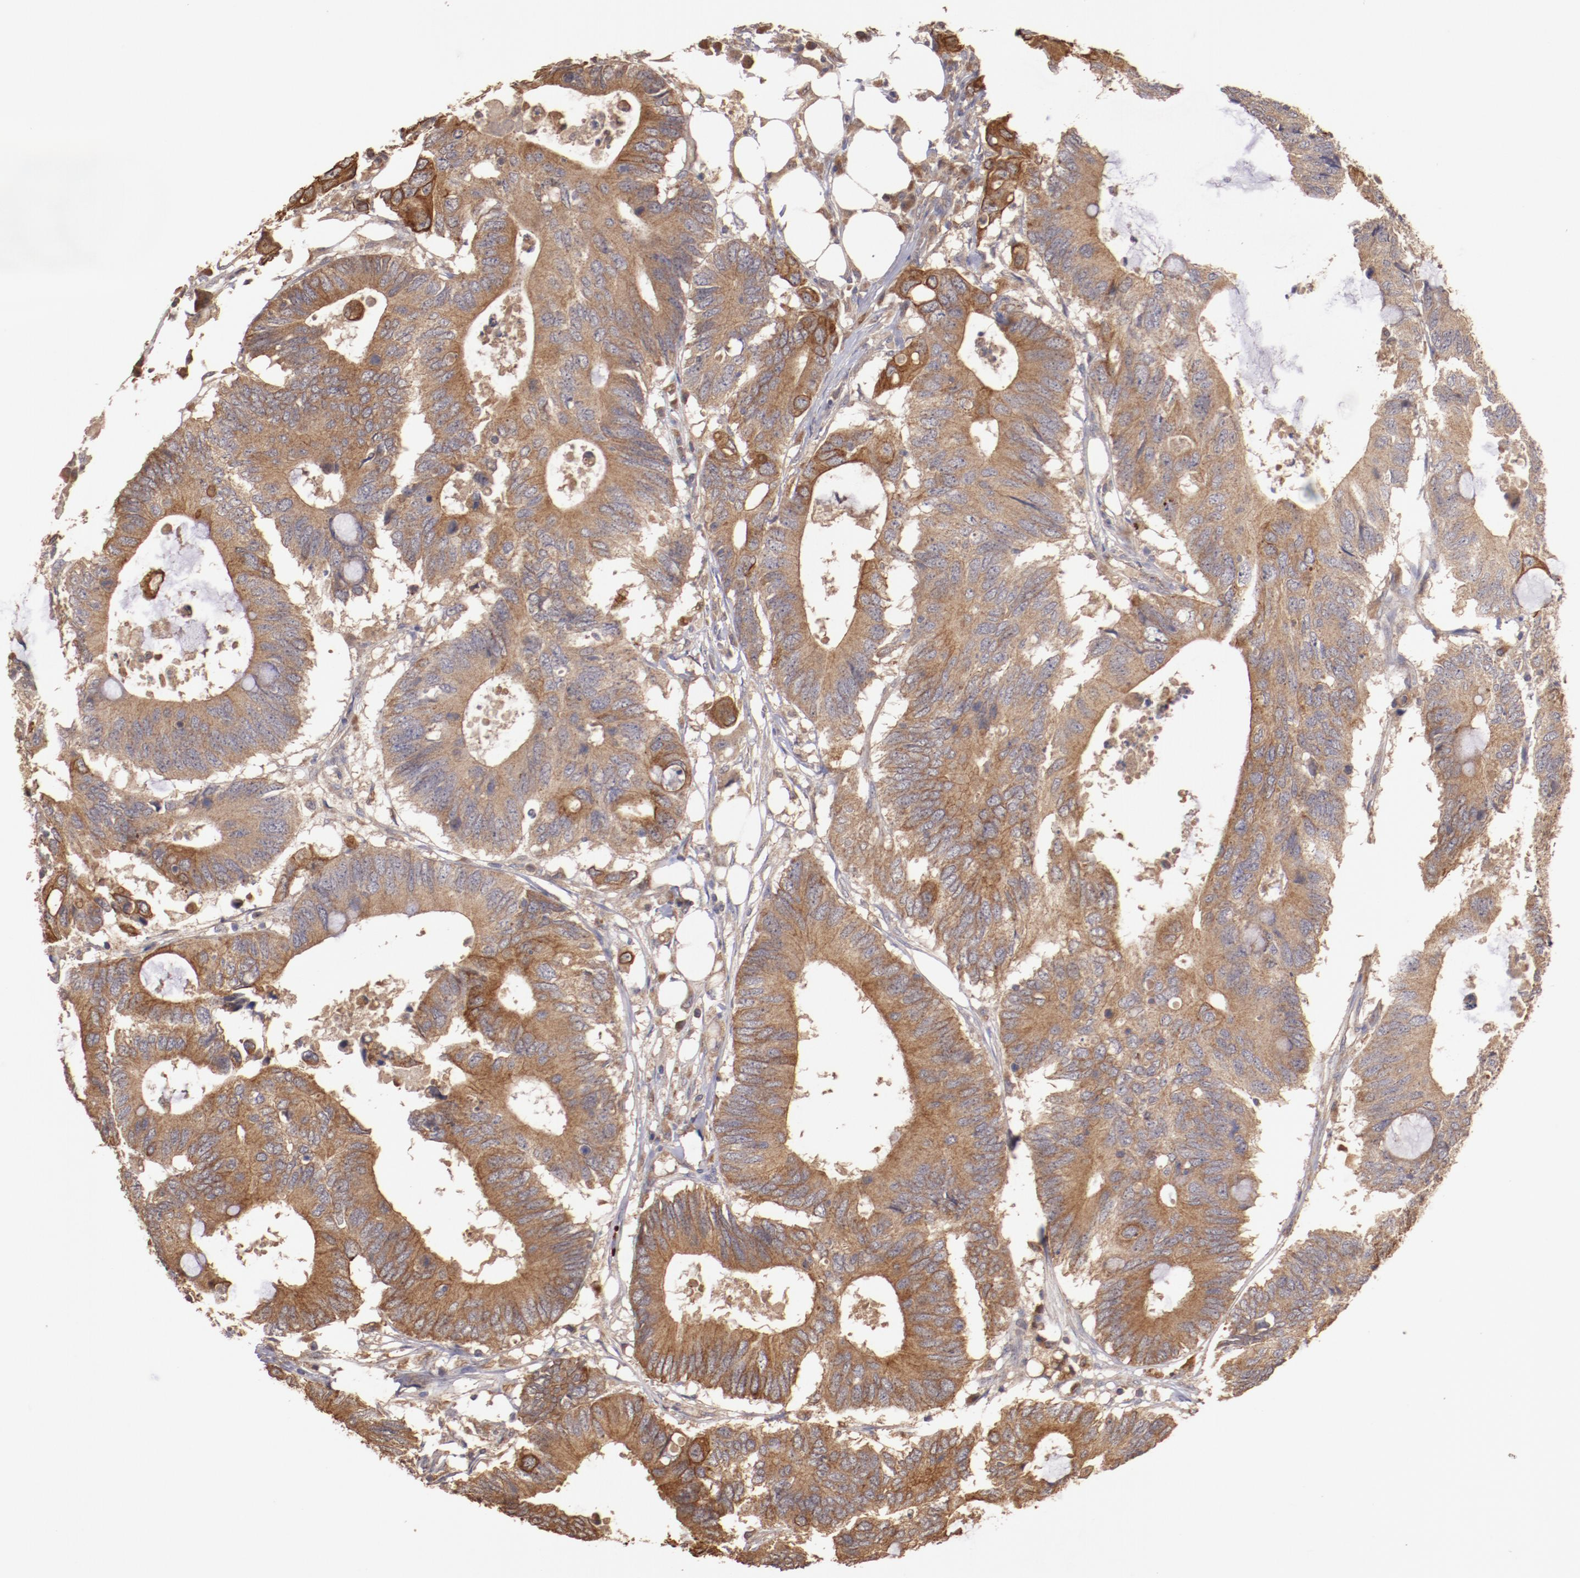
{"staining": {"intensity": "moderate", "quantity": ">75%", "location": "cytoplasmic/membranous"}, "tissue": "colorectal cancer", "cell_type": "Tumor cells", "image_type": "cancer", "snomed": [{"axis": "morphology", "description": "Adenocarcinoma, NOS"}, {"axis": "topography", "description": "Colon"}], "caption": "Moderate cytoplasmic/membranous protein expression is appreciated in about >75% of tumor cells in colorectal adenocarcinoma.", "gene": "SRRD", "patient": {"sex": "male", "age": 71}}